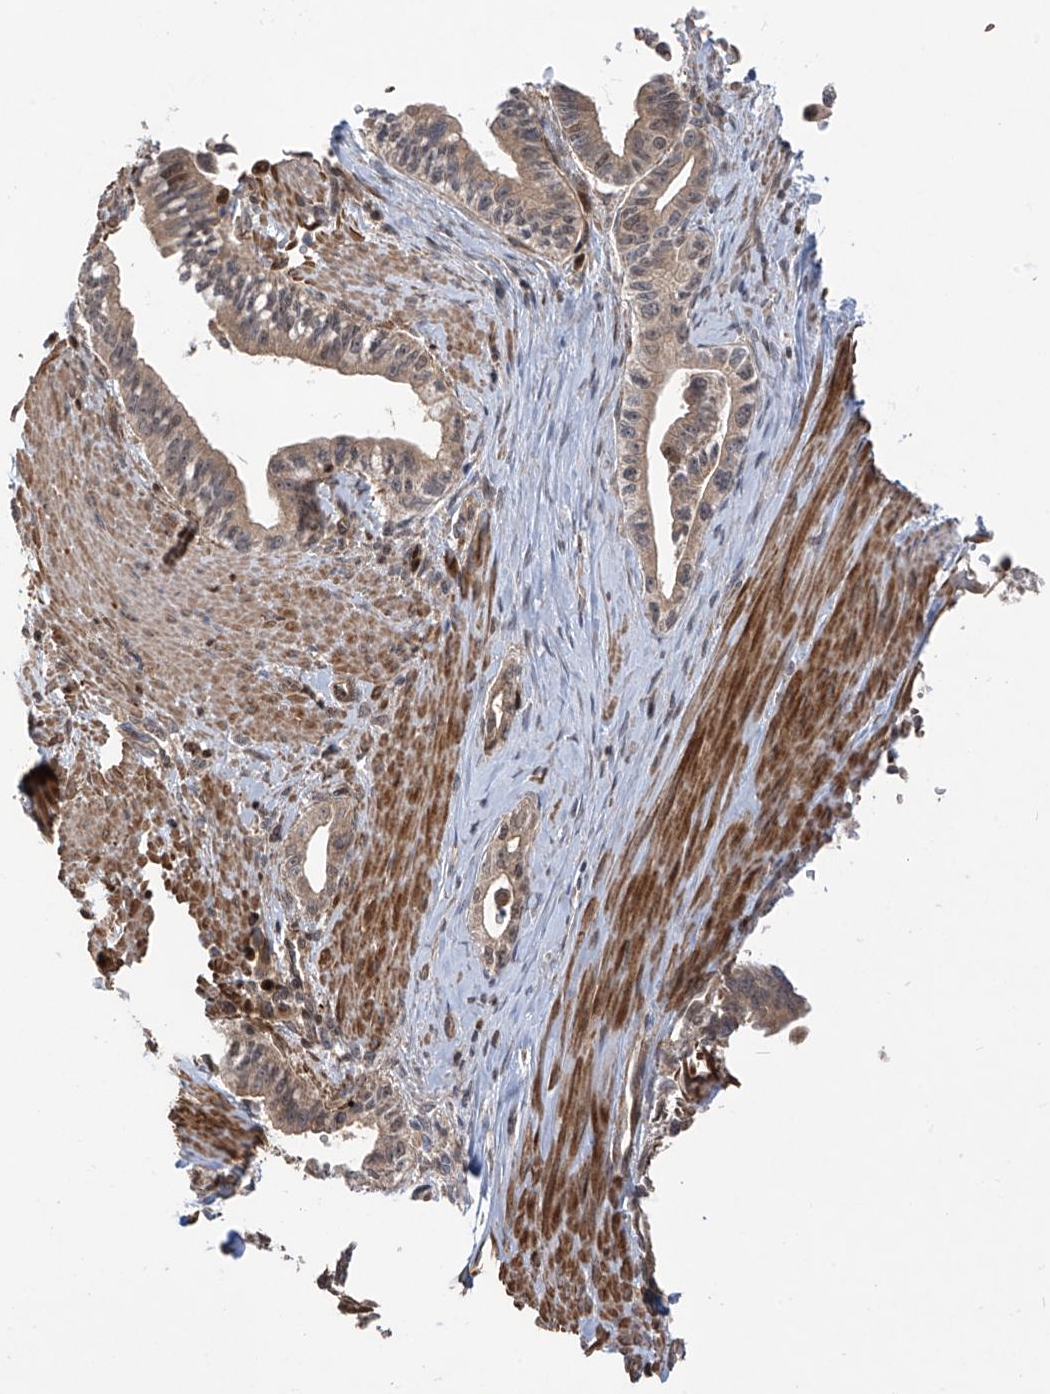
{"staining": {"intensity": "moderate", "quantity": ">75%", "location": "cytoplasmic/membranous,nuclear"}, "tissue": "pancreatic cancer", "cell_type": "Tumor cells", "image_type": "cancer", "snomed": [{"axis": "morphology", "description": "Adenocarcinoma, NOS"}, {"axis": "topography", "description": "Pancreas"}], "caption": "Protein staining demonstrates moderate cytoplasmic/membranous and nuclear expression in about >75% of tumor cells in pancreatic cancer.", "gene": "ATAD2B", "patient": {"sex": "male", "age": 70}}